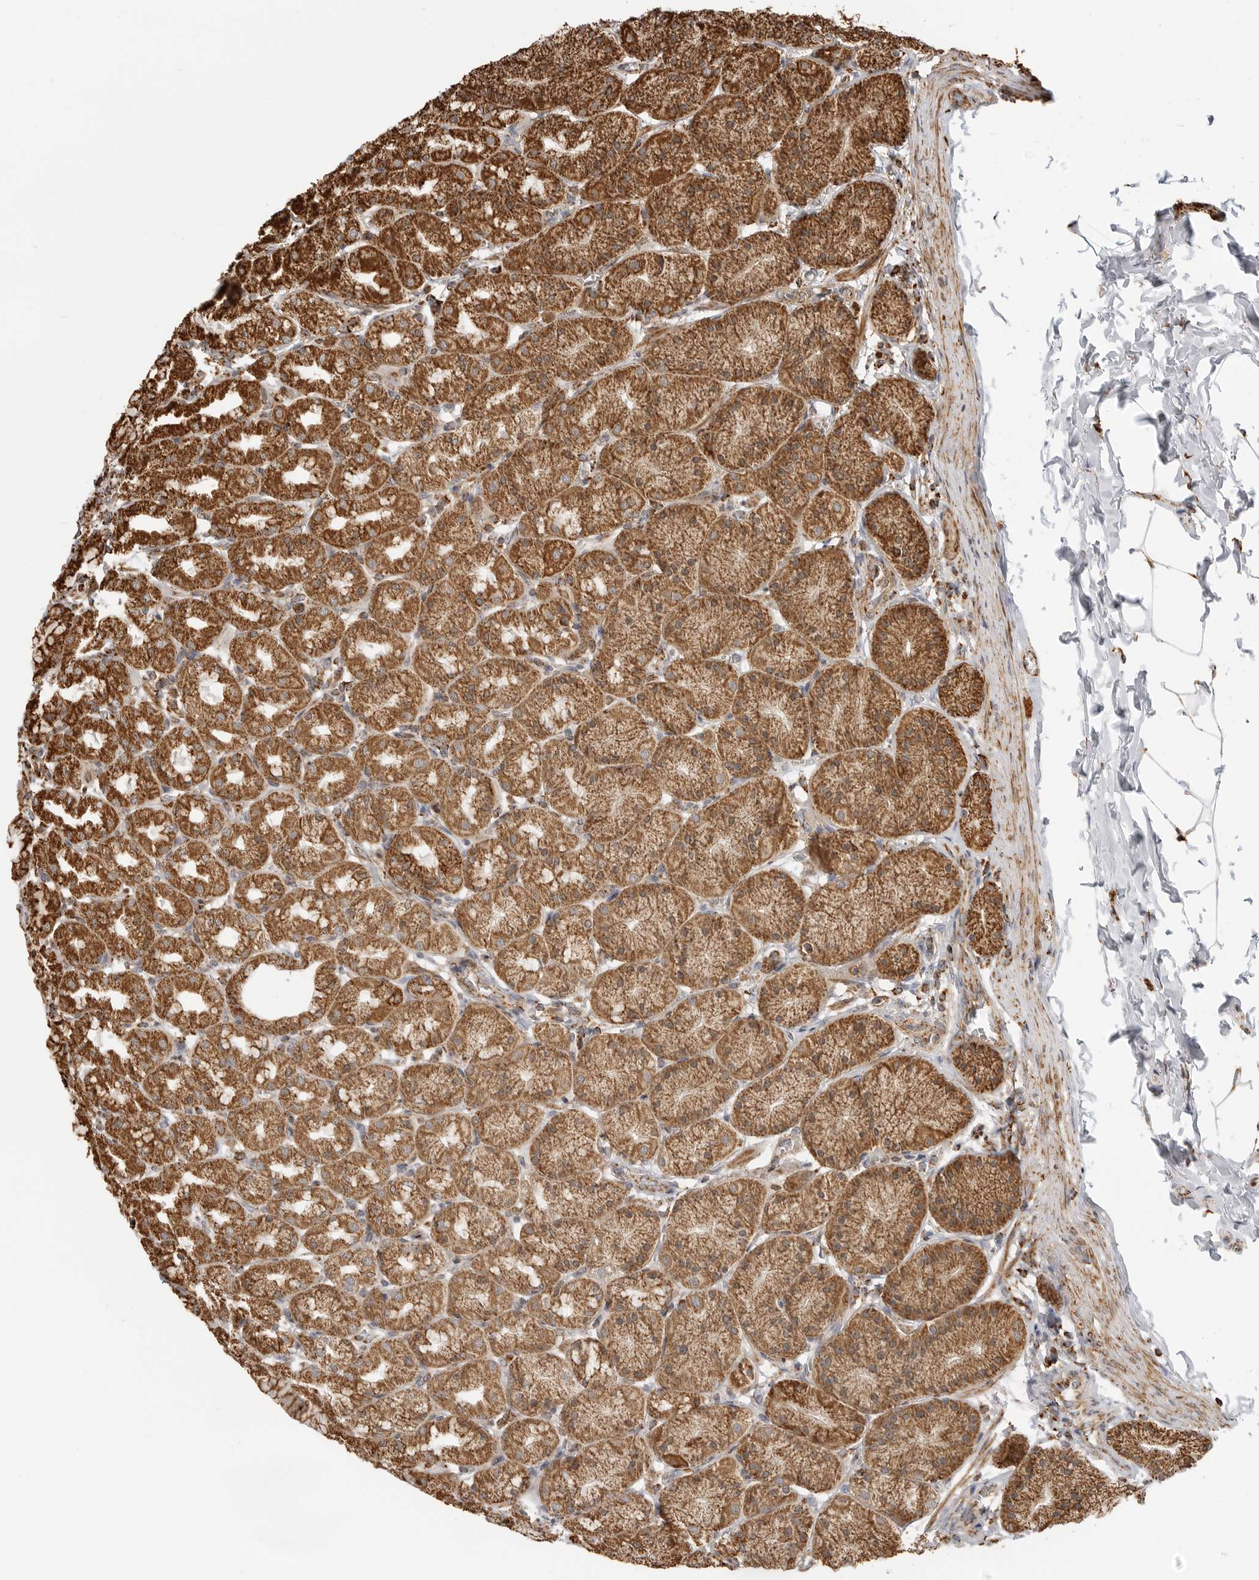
{"staining": {"intensity": "moderate", "quantity": ">75%", "location": "cytoplasmic/membranous"}, "tissue": "stomach", "cell_type": "Glandular cells", "image_type": "normal", "snomed": [{"axis": "morphology", "description": "Normal tissue, NOS"}, {"axis": "topography", "description": "Stomach"}], "caption": "Benign stomach reveals moderate cytoplasmic/membranous expression in approximately >75% of glandular cells (Brightfield microscopy of DAB IHC at high magnification)..", "gene": "BMP2K", "patient": {"sex": "male", "age": 42}}